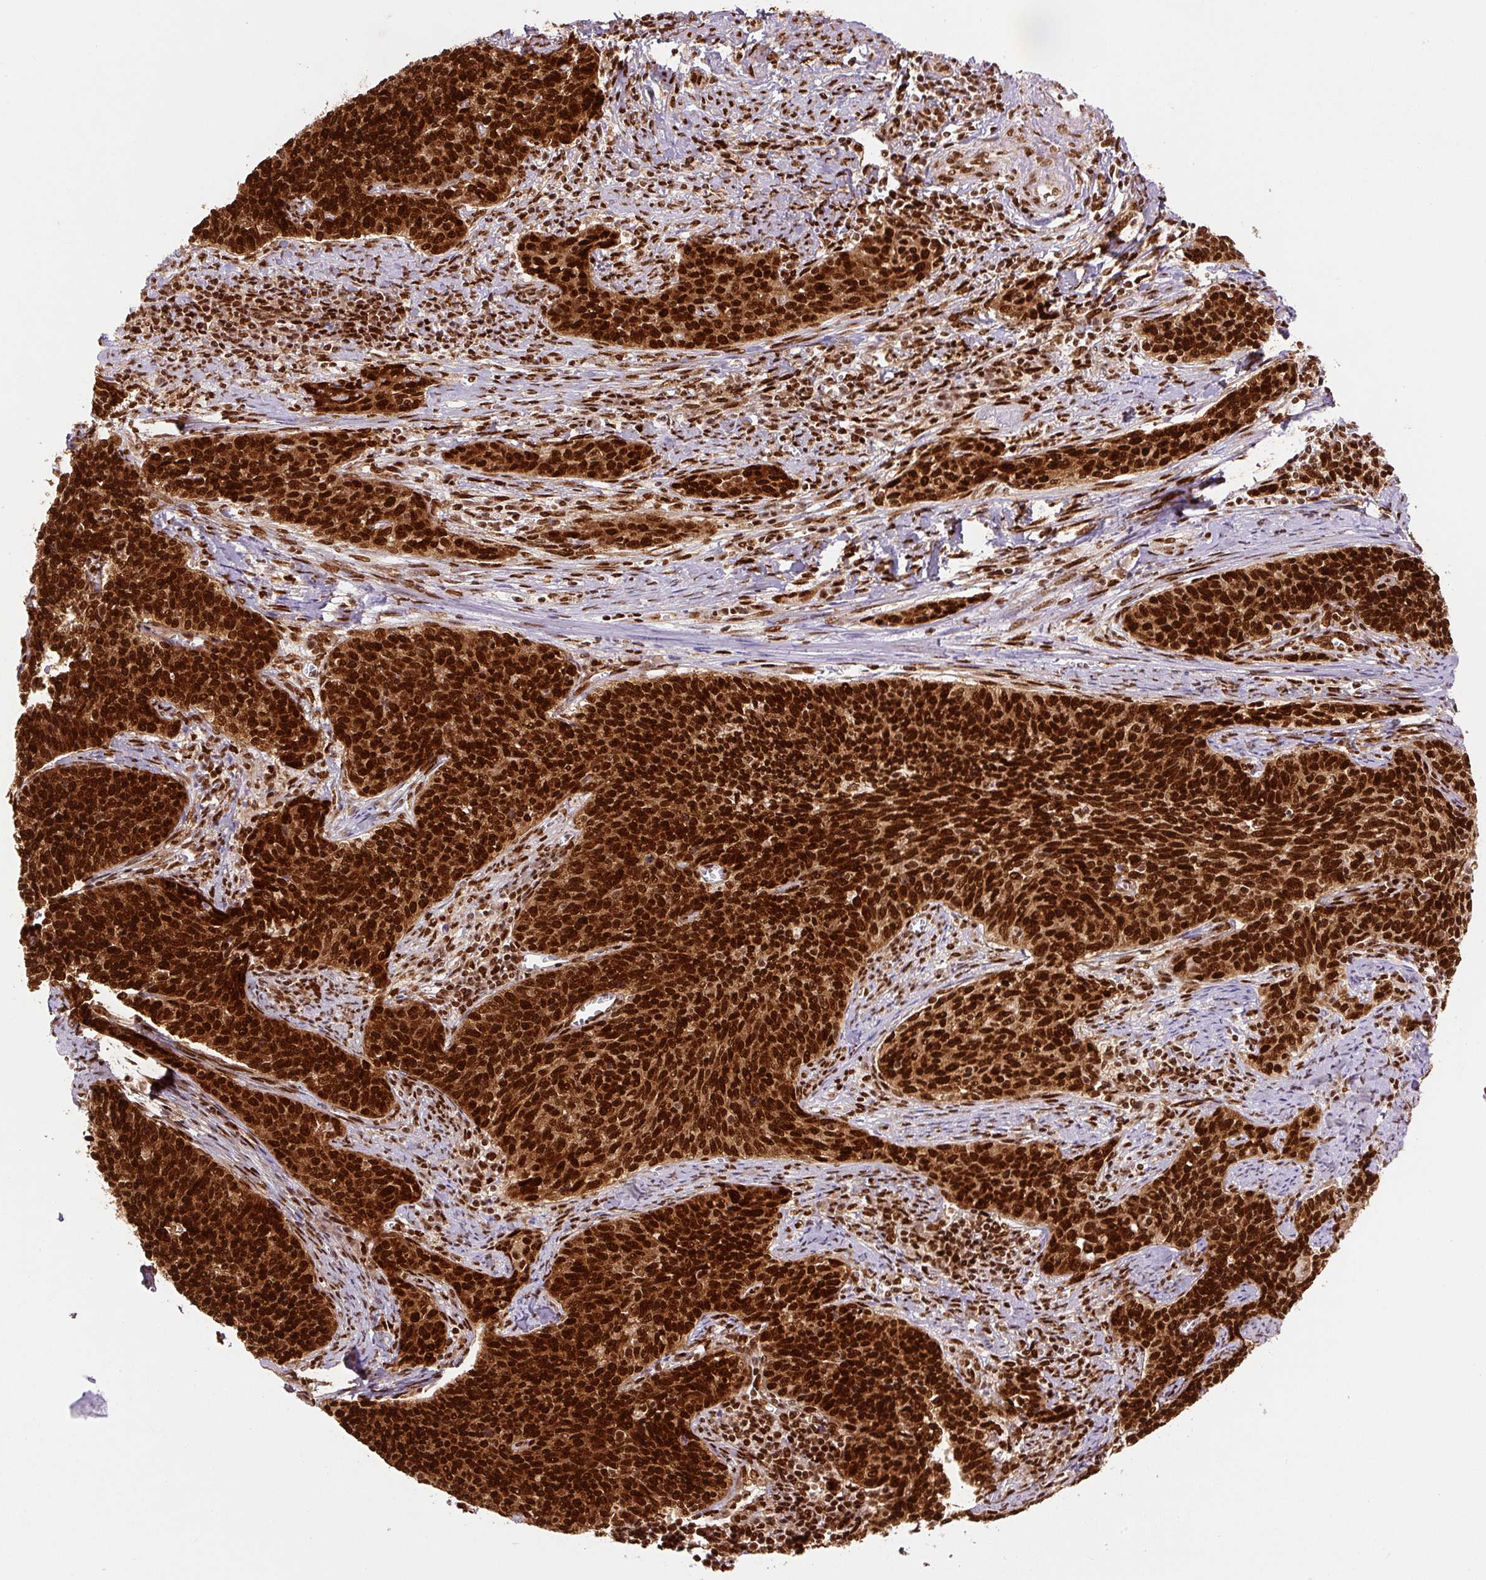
{"staining": {"intensity": "strong", "quantity": ">75%", "location": "cytoplasmic/membranous,nuclear"}, "tissue": "cervical cancer", "cell_type": "Tumor cells", "image_type": "cancer", "snomed": [{"axis": "morphology", "description": "Squamous cell carcinoma, NOS"}, {"axis": "topography", "description": "Cervix"}], "caption": "A micrograph of human cervical squamous cell carcinoma stained for a protein exhibits strong cytoplasmic/membranous and nuclear brown staining in tumor cells. (IHC, brightfield microscopy, high magnification).", "gene": "FUS", "patient": {"sex": "female", "age": 39}}